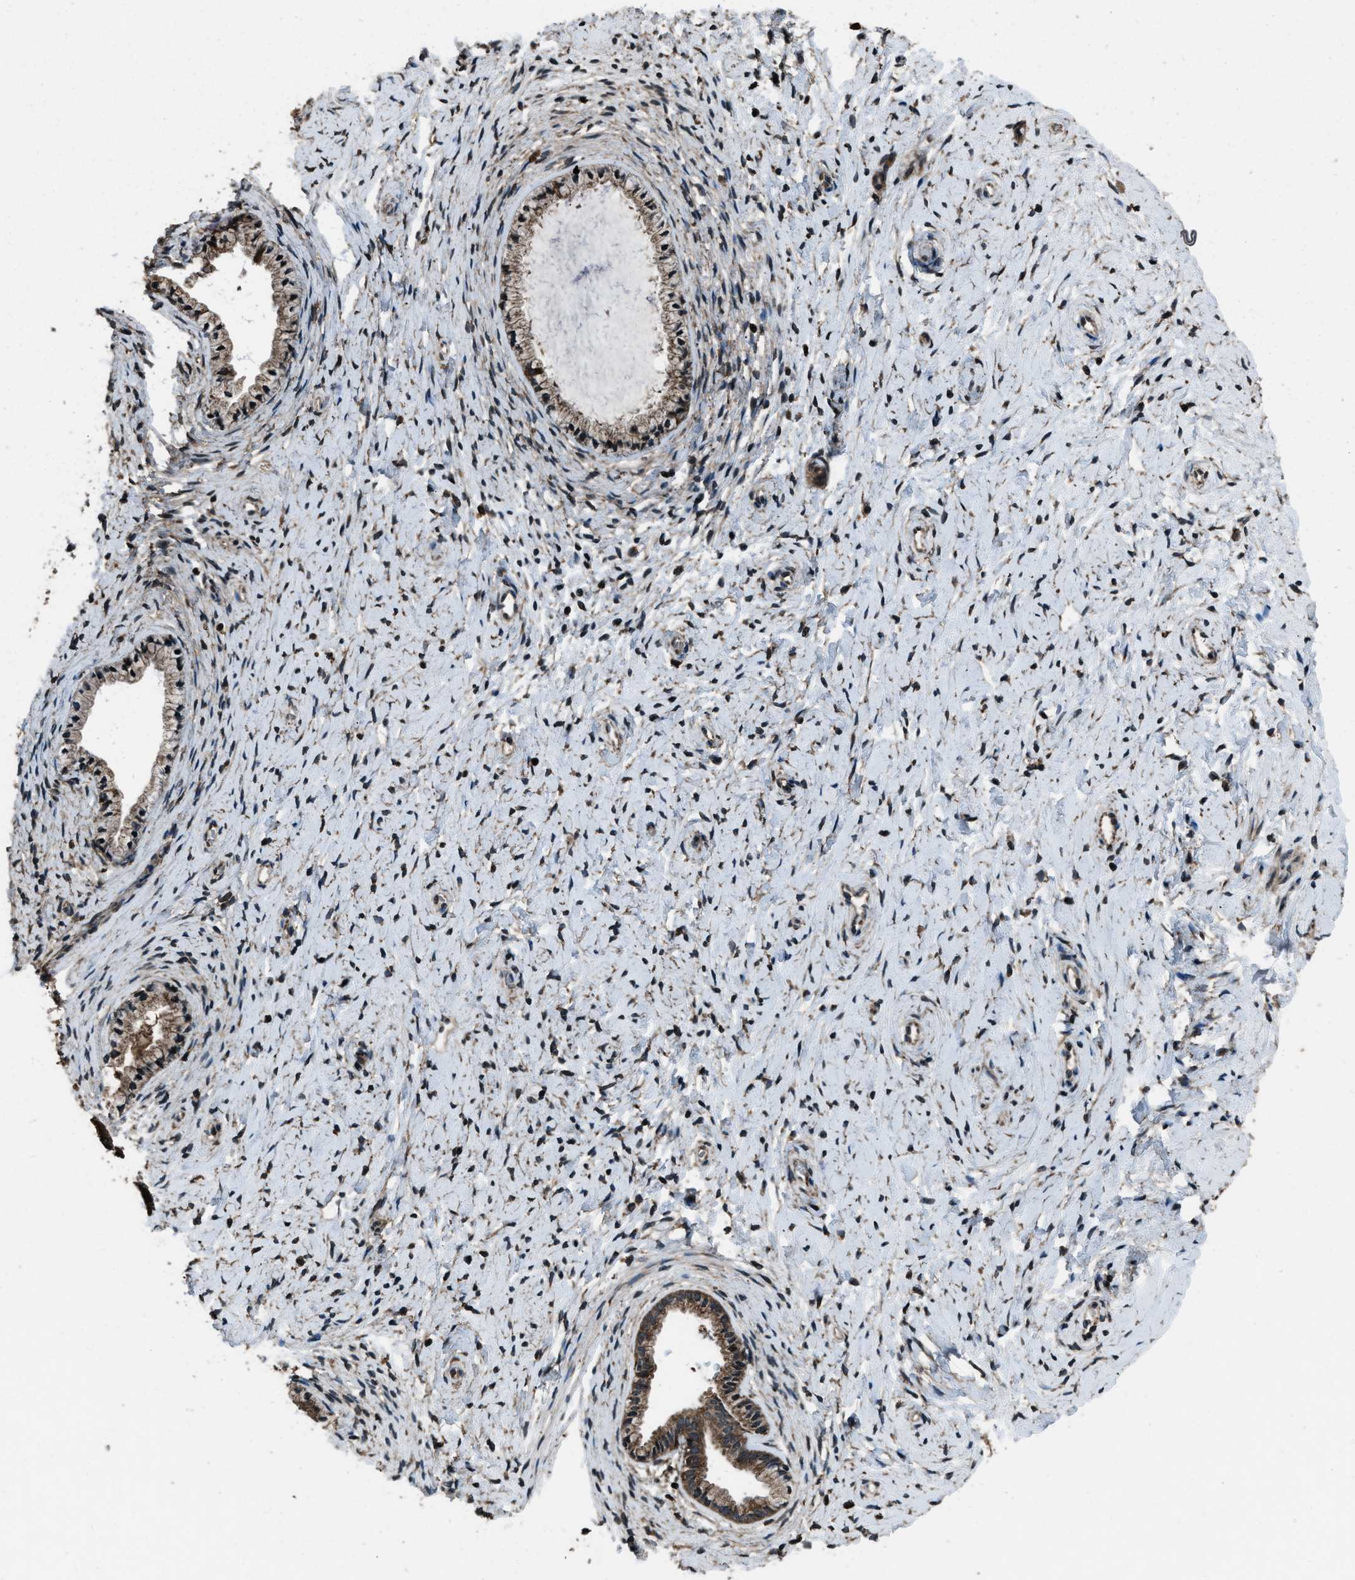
{"staining": {"intensity": "moderate", "quantity": ">75%", "location": "cytoplasmic/membranous"}, "tissue": "cervix", "cell_type": "Glandular cells", "image_type": "normal", "snomed": [{"axis": "morphology", "description": "Normal tissue, NOS"}, {"axis": "topography", "description": "Cervix"}], "caption": "IHC staining of unremarkable cervix, which displays medium levels of moderate cytoplasmic/membranous positivity in approximately >75% of glandular cells indicating moderate cytoplasmic/membranous protein expression. The staining was performed using DAB (brown) for protein detection and nuclei were counterstained in hematoxylin (blue).", "gene": "TRIM4", "patient": {"sex": "female", "age": 72}}